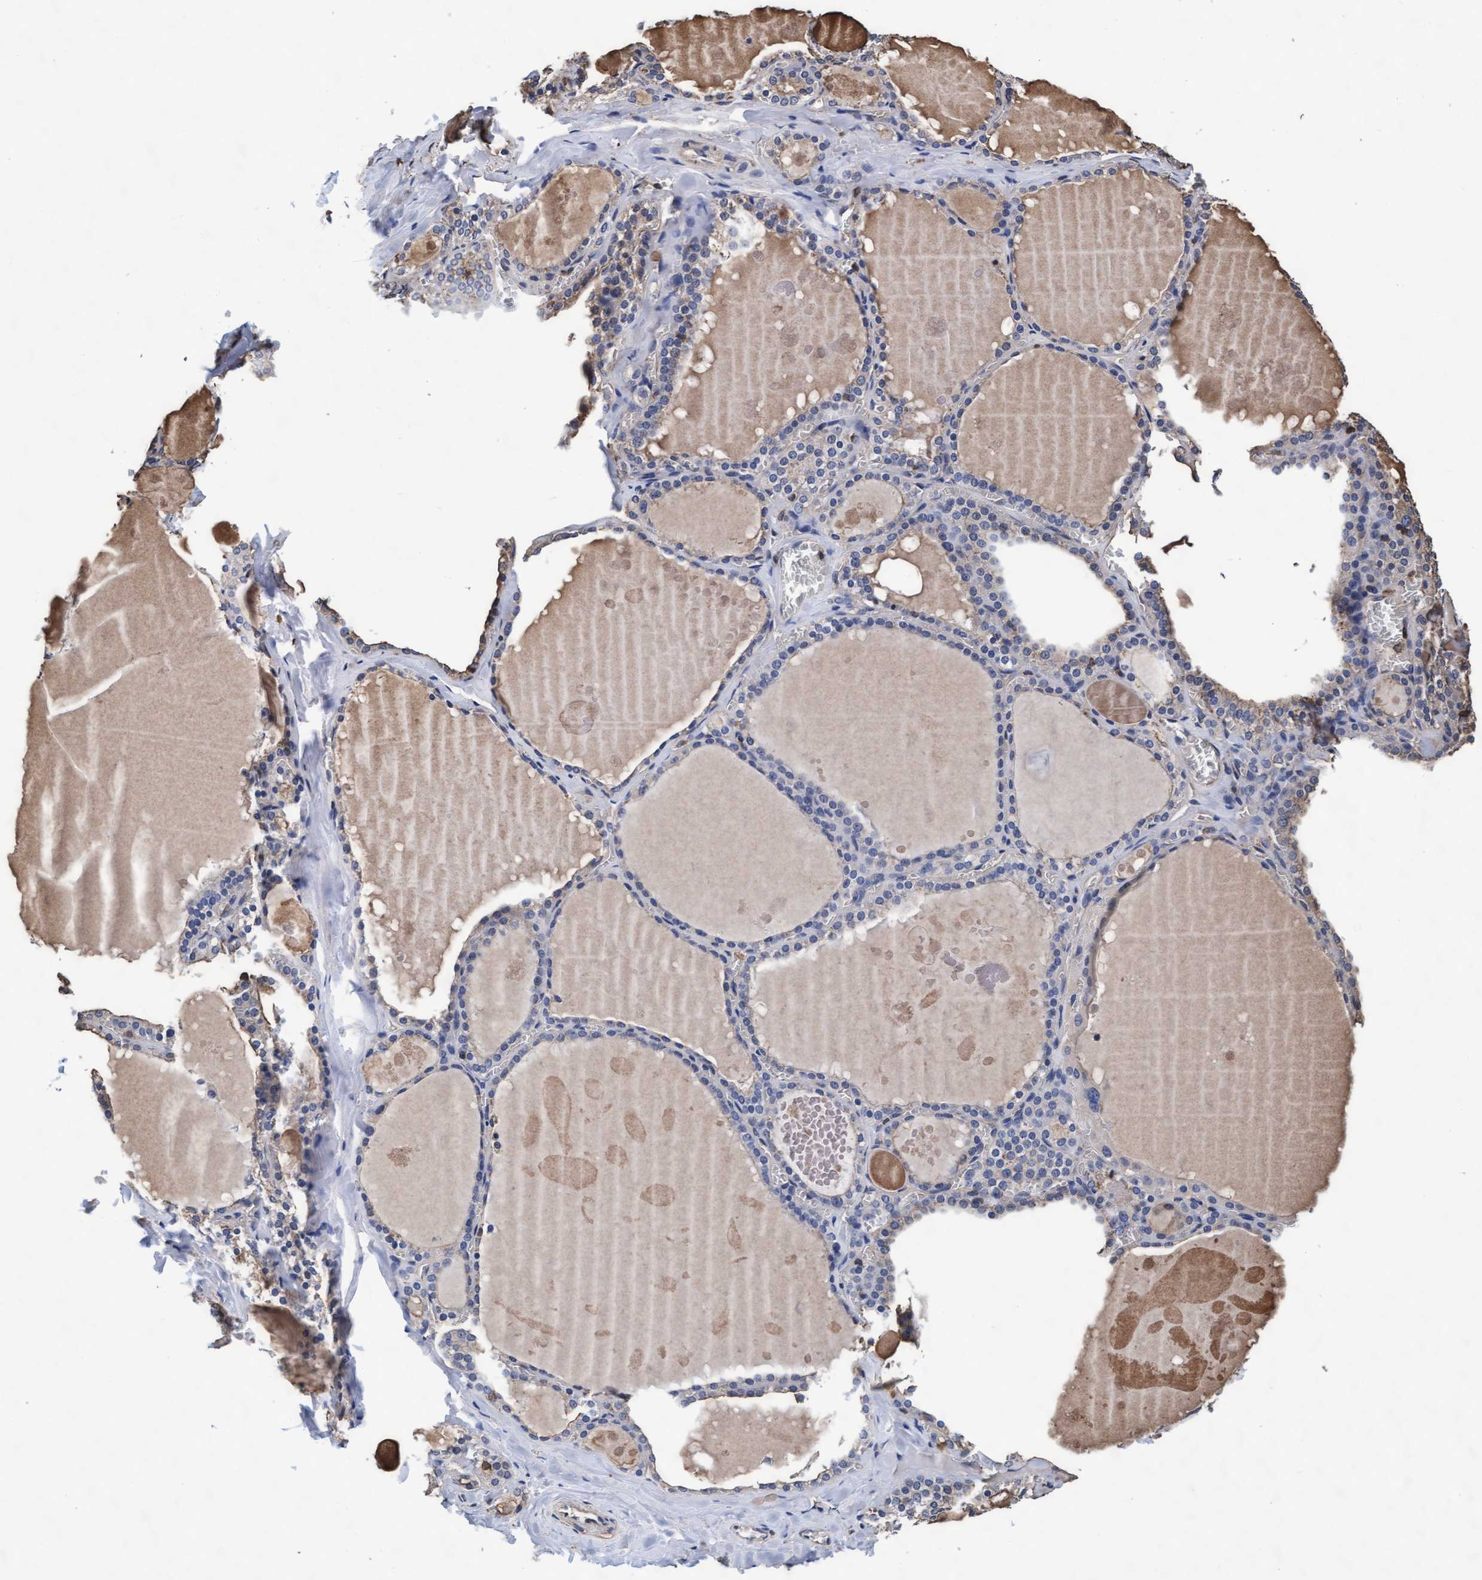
{"staining": {"intensity": "negative", "quantity": "none", "location": "none"}, "tissue": "thyroid gland", "cell_type": "Glandular cells", "image_type": "normal", "snomed": [{"axis": "morphology", "description": "Normal tissue, NOS"}, {"axis": "topography", "description": "Thyroid gland"}], "caption": "Immunohistochemical staining of normal human thyroid gland demonstrates no significant expression in glandular cells.", "gene": "GRHPR", "patient": {"sex": "male", "age": 56}}